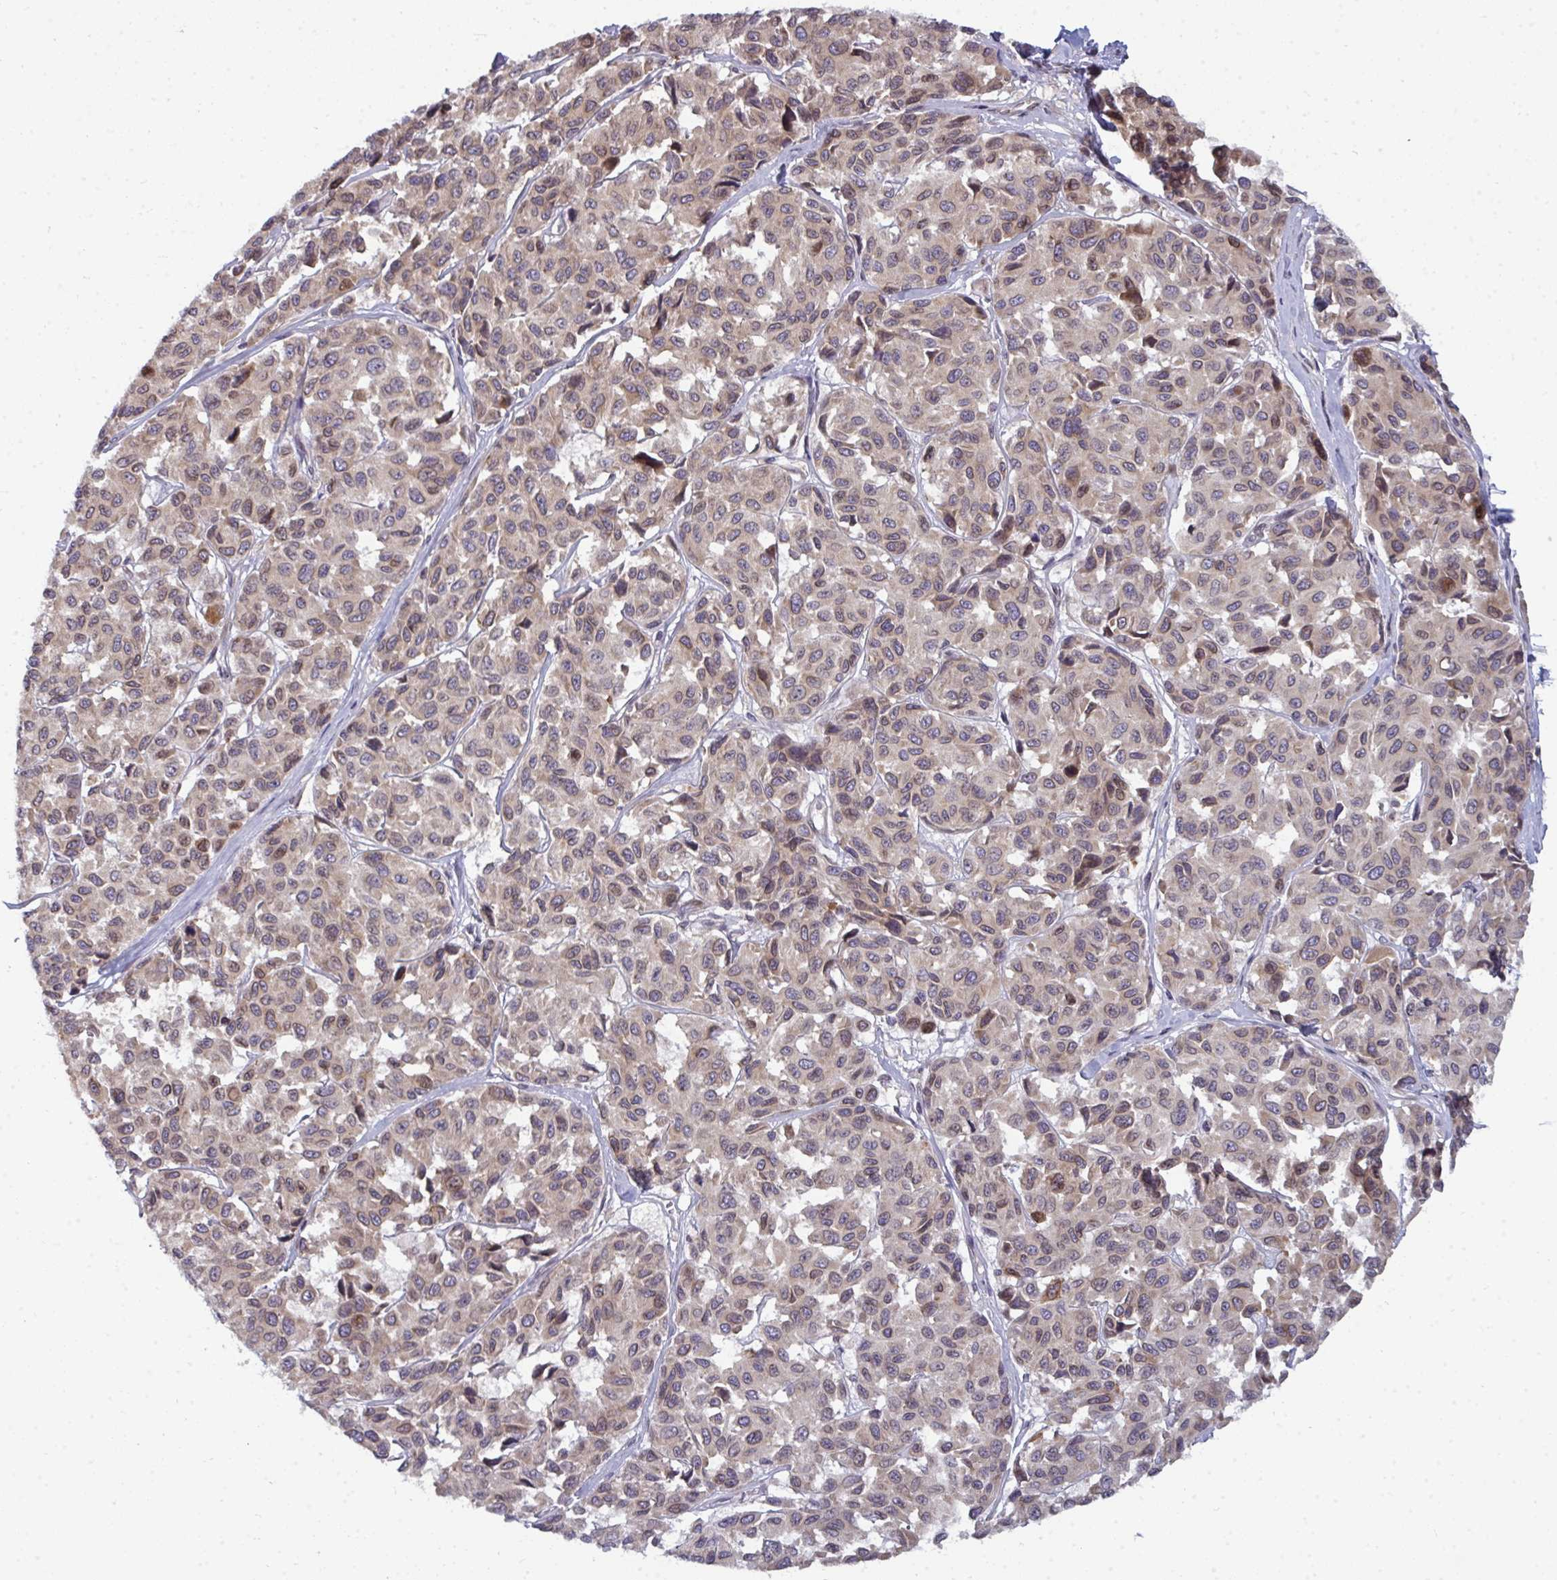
{"staining": {"intensity": "moderate", "quantity": "25%-75%", "location": "cytoplasmic/membranous"}, "tissue": "melanoma", "cell_type": "Tumor cells", "image_type": "cancer", "snomed": [{"axis": "morphology", "description": "Malignant melanoma, NOS"}, {"axis": "topography", "description": "Skin"}], "caption": "A brown stain labels moderate cytoplasmic/membranous positivity of a protein in malignant melanoma tumor cells. The staining is performed using DAB brown chromogen to label protein expression. The nuclei are counter-stained blue using hematoxylin.", "gene": "LYSMD4", "patient": {"sex": "female", "age": 66}}